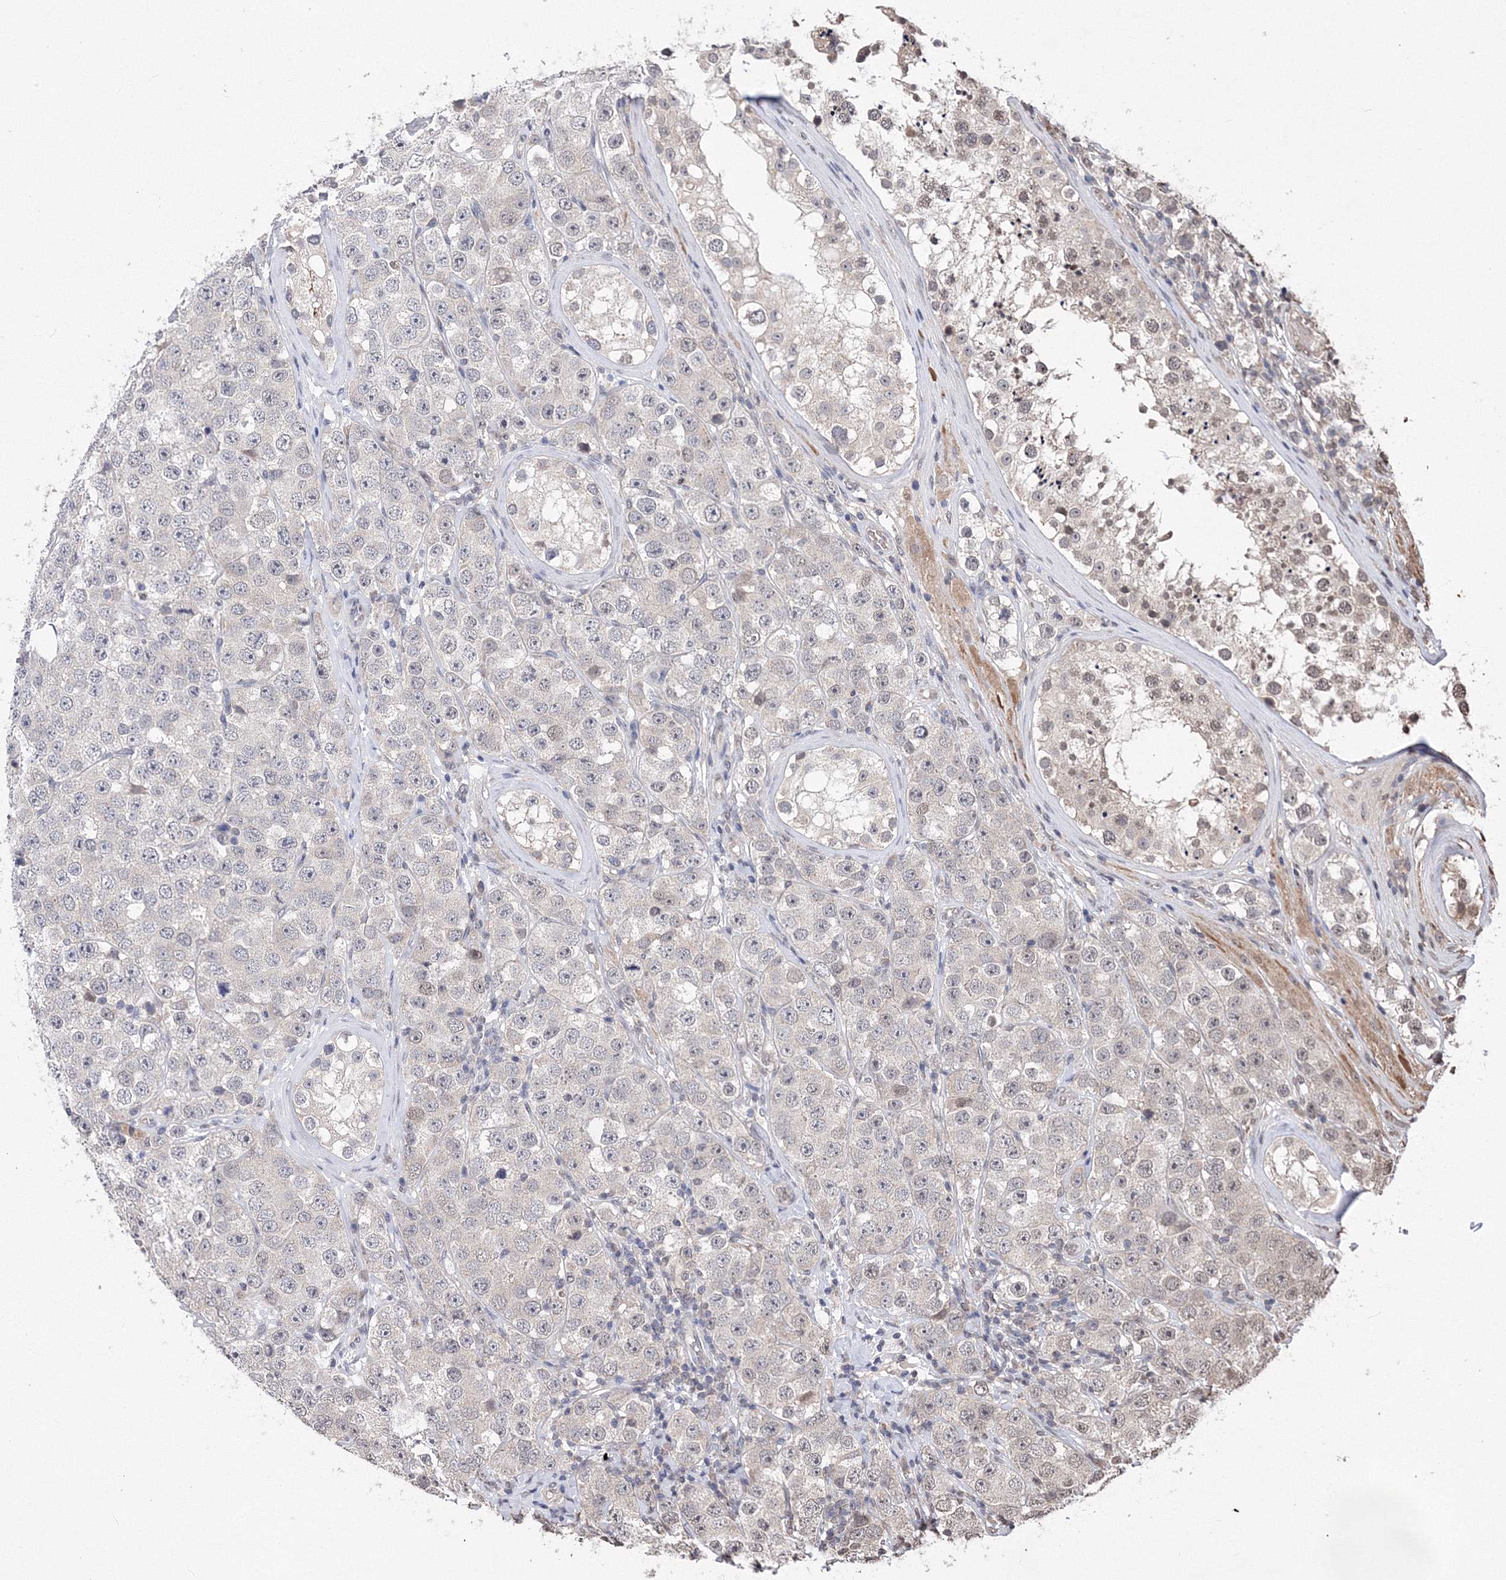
{"staining": {"intensity": "negative", "quantity": "none", "location": "none"}, "tissue": "testis cancer", "cell_type": "Tumor cells", "image_type": "cancer", "snomed": [{"axis": "morphology", "description": "Seminoma, NOS"}, {"axis": "topography", "description": "Testis"}], "caption": "An immunohistochemistry histopathology image of testis cancer (seminoma) is shown. There is no staining in tumor cells of testis cancer (seminoma).", "gene": "GPN1", "patient": {"sex": "male", "age": 28}}